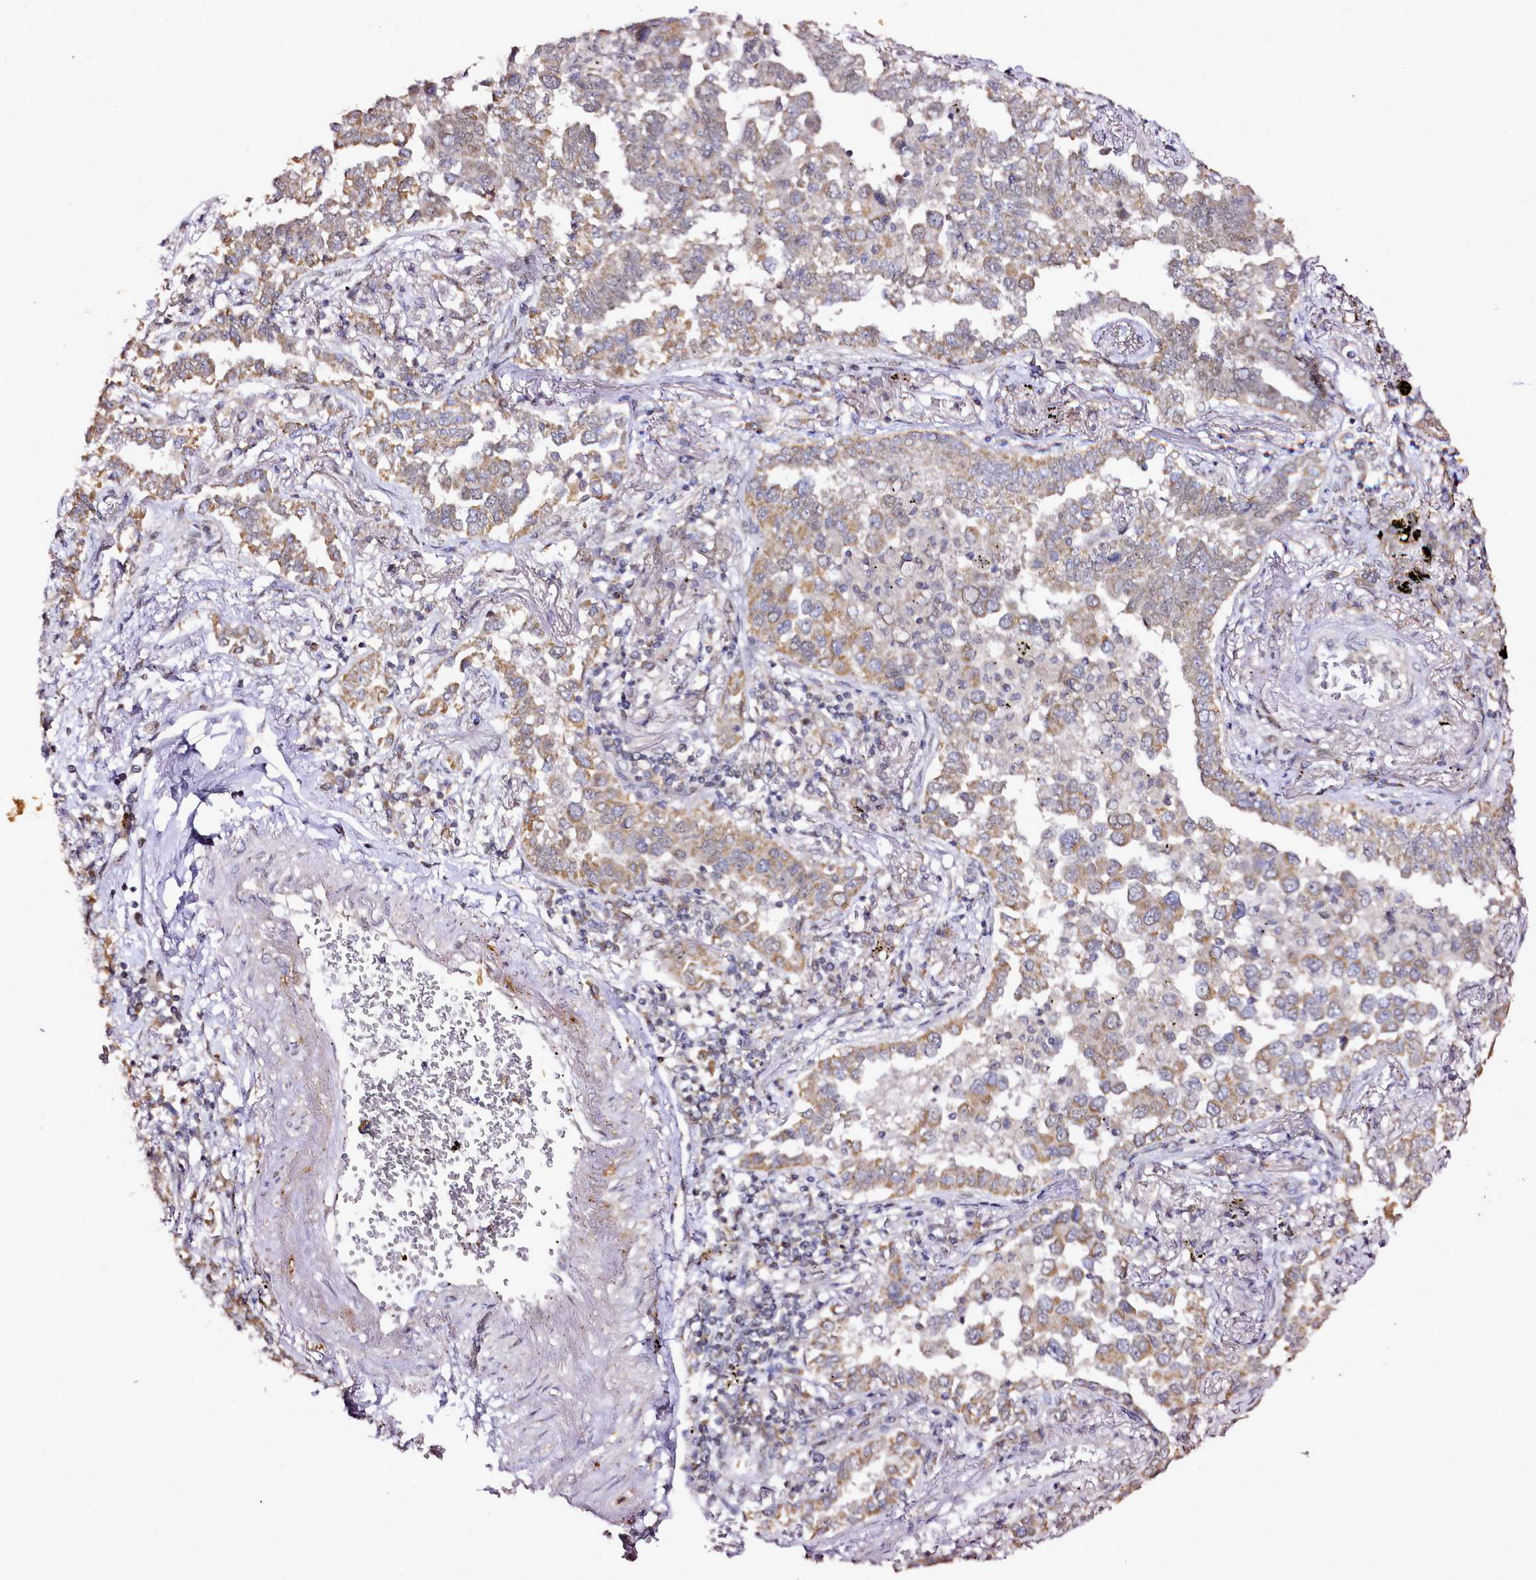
{"staining": {"intensity": "moderate", "quantity": "25%-75%", "location": "cytoplasmic/membranous"}, "tissue": "lung cancer", "cell_type": "Tumor cells", "image_type": "cancer", "snomed": [{"axis": "morphology", "description": "Adenocarcinoma, NOS"}, {"axis": "topography", "description": "Lung"}], "caption": "Immunohistochemical staining of adenocarcinoma (lung) displays moderate cytoplasmic/membranous protein expression in about 25%-75% of tumor cells. The staining is performed using DAB brown chromogen to label protein expression. The nuclei are counter-stained blue using hematoxylin.", "gene": "EDIL3", "patient": {"sex": "male", "age": 67}}